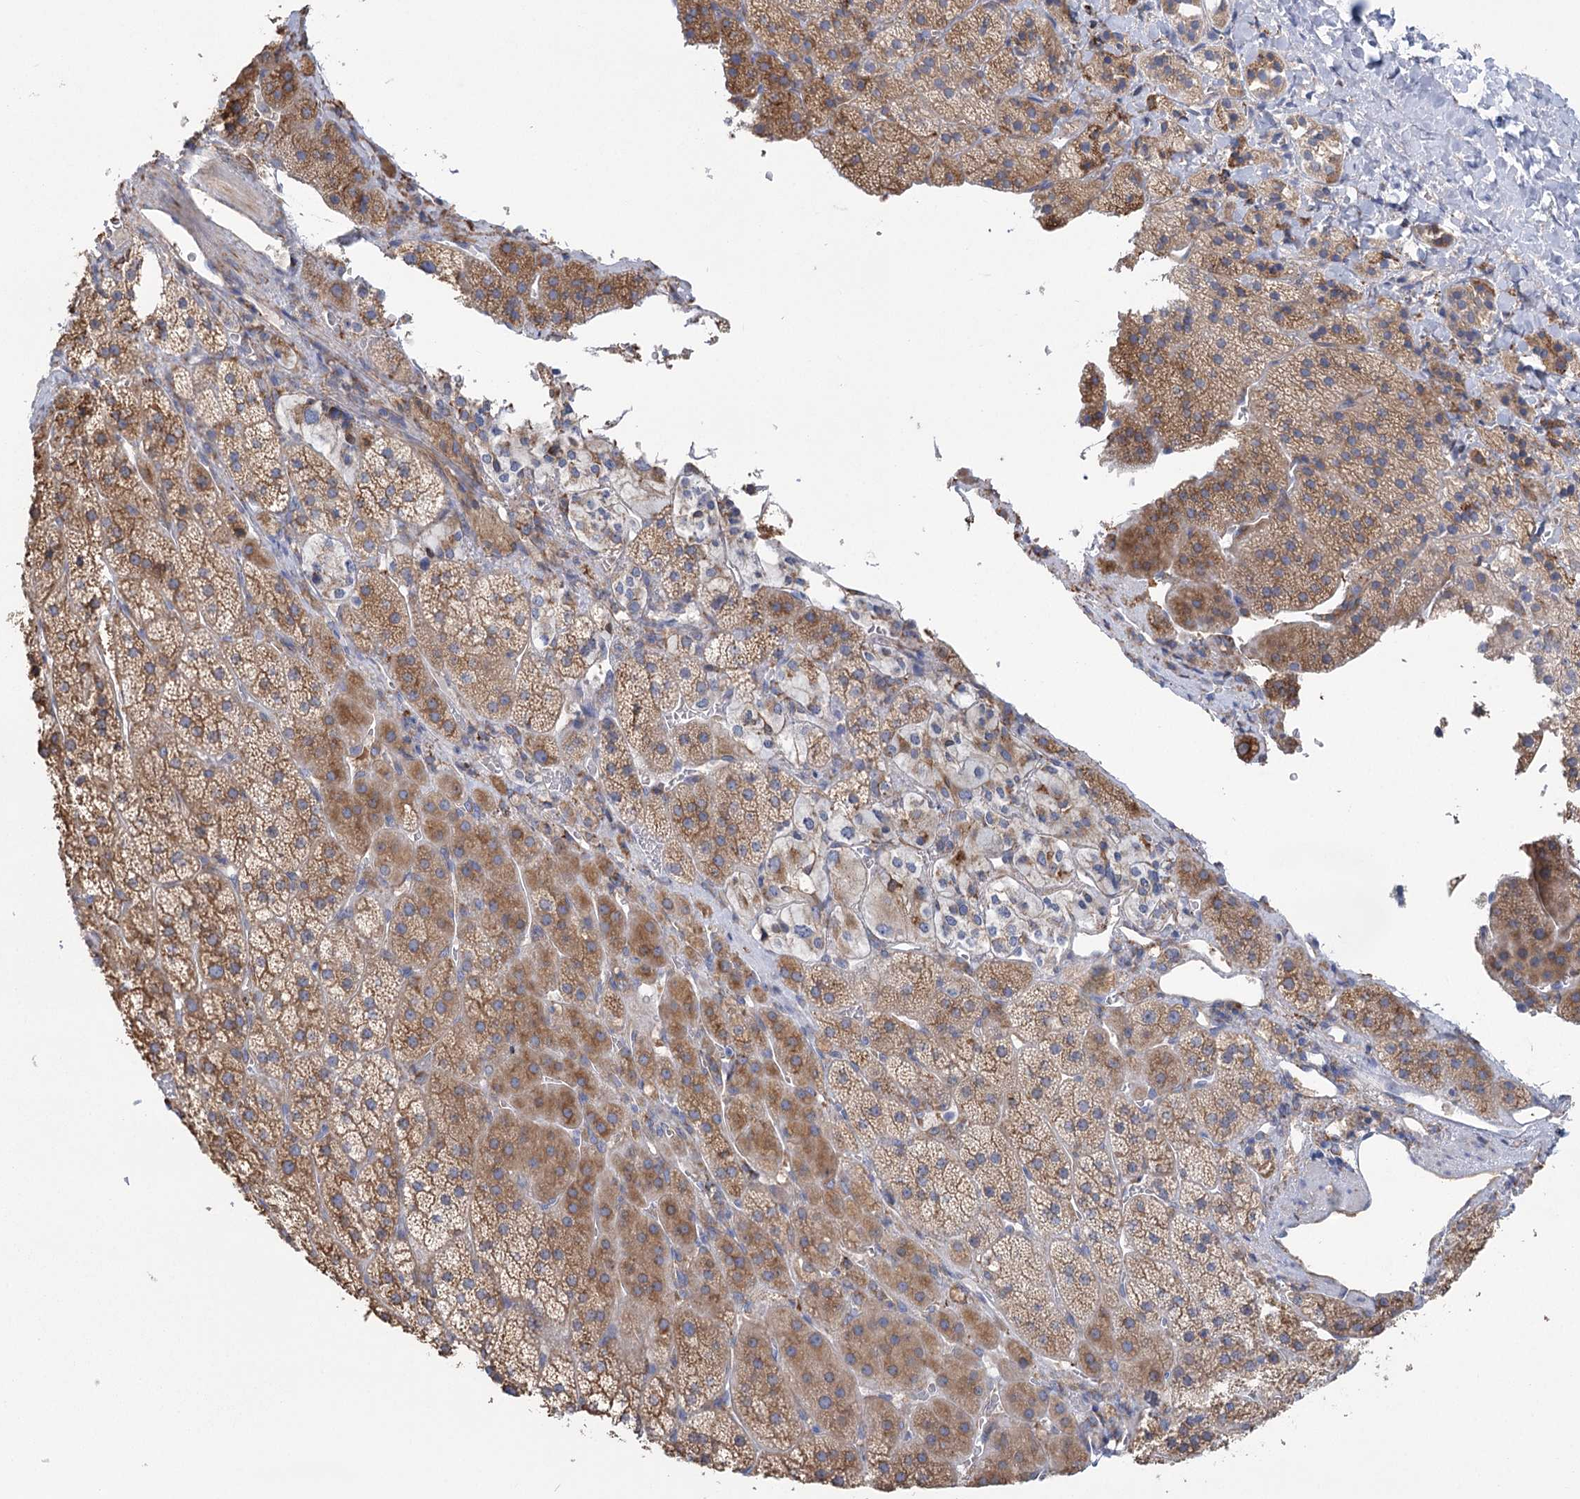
{"staining": {"intensity": "moderate", "quantity": ">75%", "location": "cytoplasmic/membranous"}, "tissue": "adrenal gland", "cell_type": "Glandular cells", "image_type": "normal", "snomed": [{"axis": "morphology", "description": "Normal tissue, NOS"}, {"axis": "topography", "description": "Adrenal gland"}], "caption": "This photomicrograph demonstrates immunohistochemistry staining of normal human adrenal gland, with medium moderate cytoplasmic/membranous expression in about >75% of glandular cells.", "gene": "METTL24", "patient": {"sex": "female", "age": 44}}